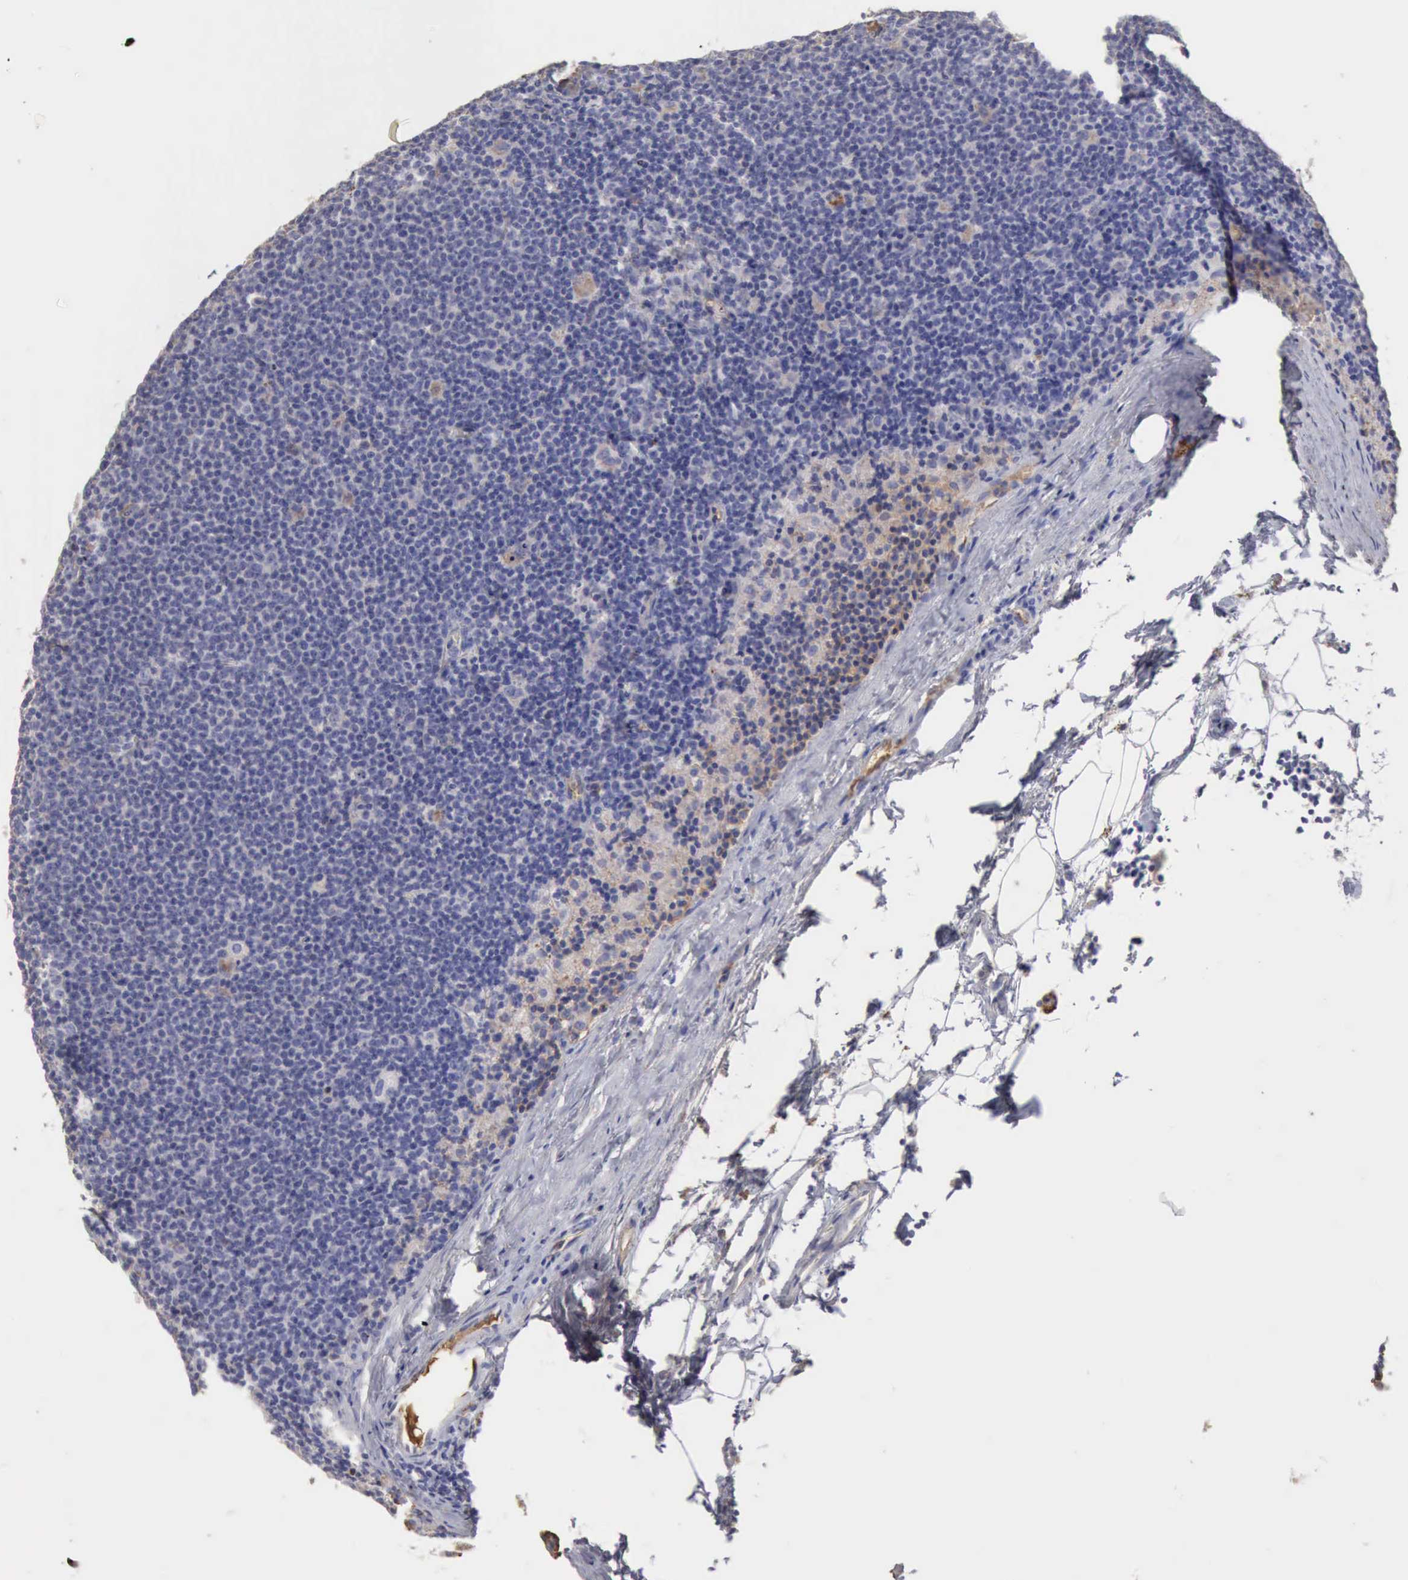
{"staining": {"intensity": "negative", "quantity": "none", "location": "none"}, "tissue": "lymphoma", "cell_type": "Tumor cells", "image_type": "cancer", "snomed": [{"axis": "morphology", "description": "Malignant lymphoma, non-Hodgkin's type, Low grade"}, {"axis": "topography", "description": "Lymph node"}], "caption": "IHC photomicrograph of neoplastic tissue: human low-grade malignant lymphoma, non-Hodgkin's type stained with DAB shows no significant protein staining in tumor cells.", "gene": "SERPINA1", "patient": {"sex": "male", "age": 65}}